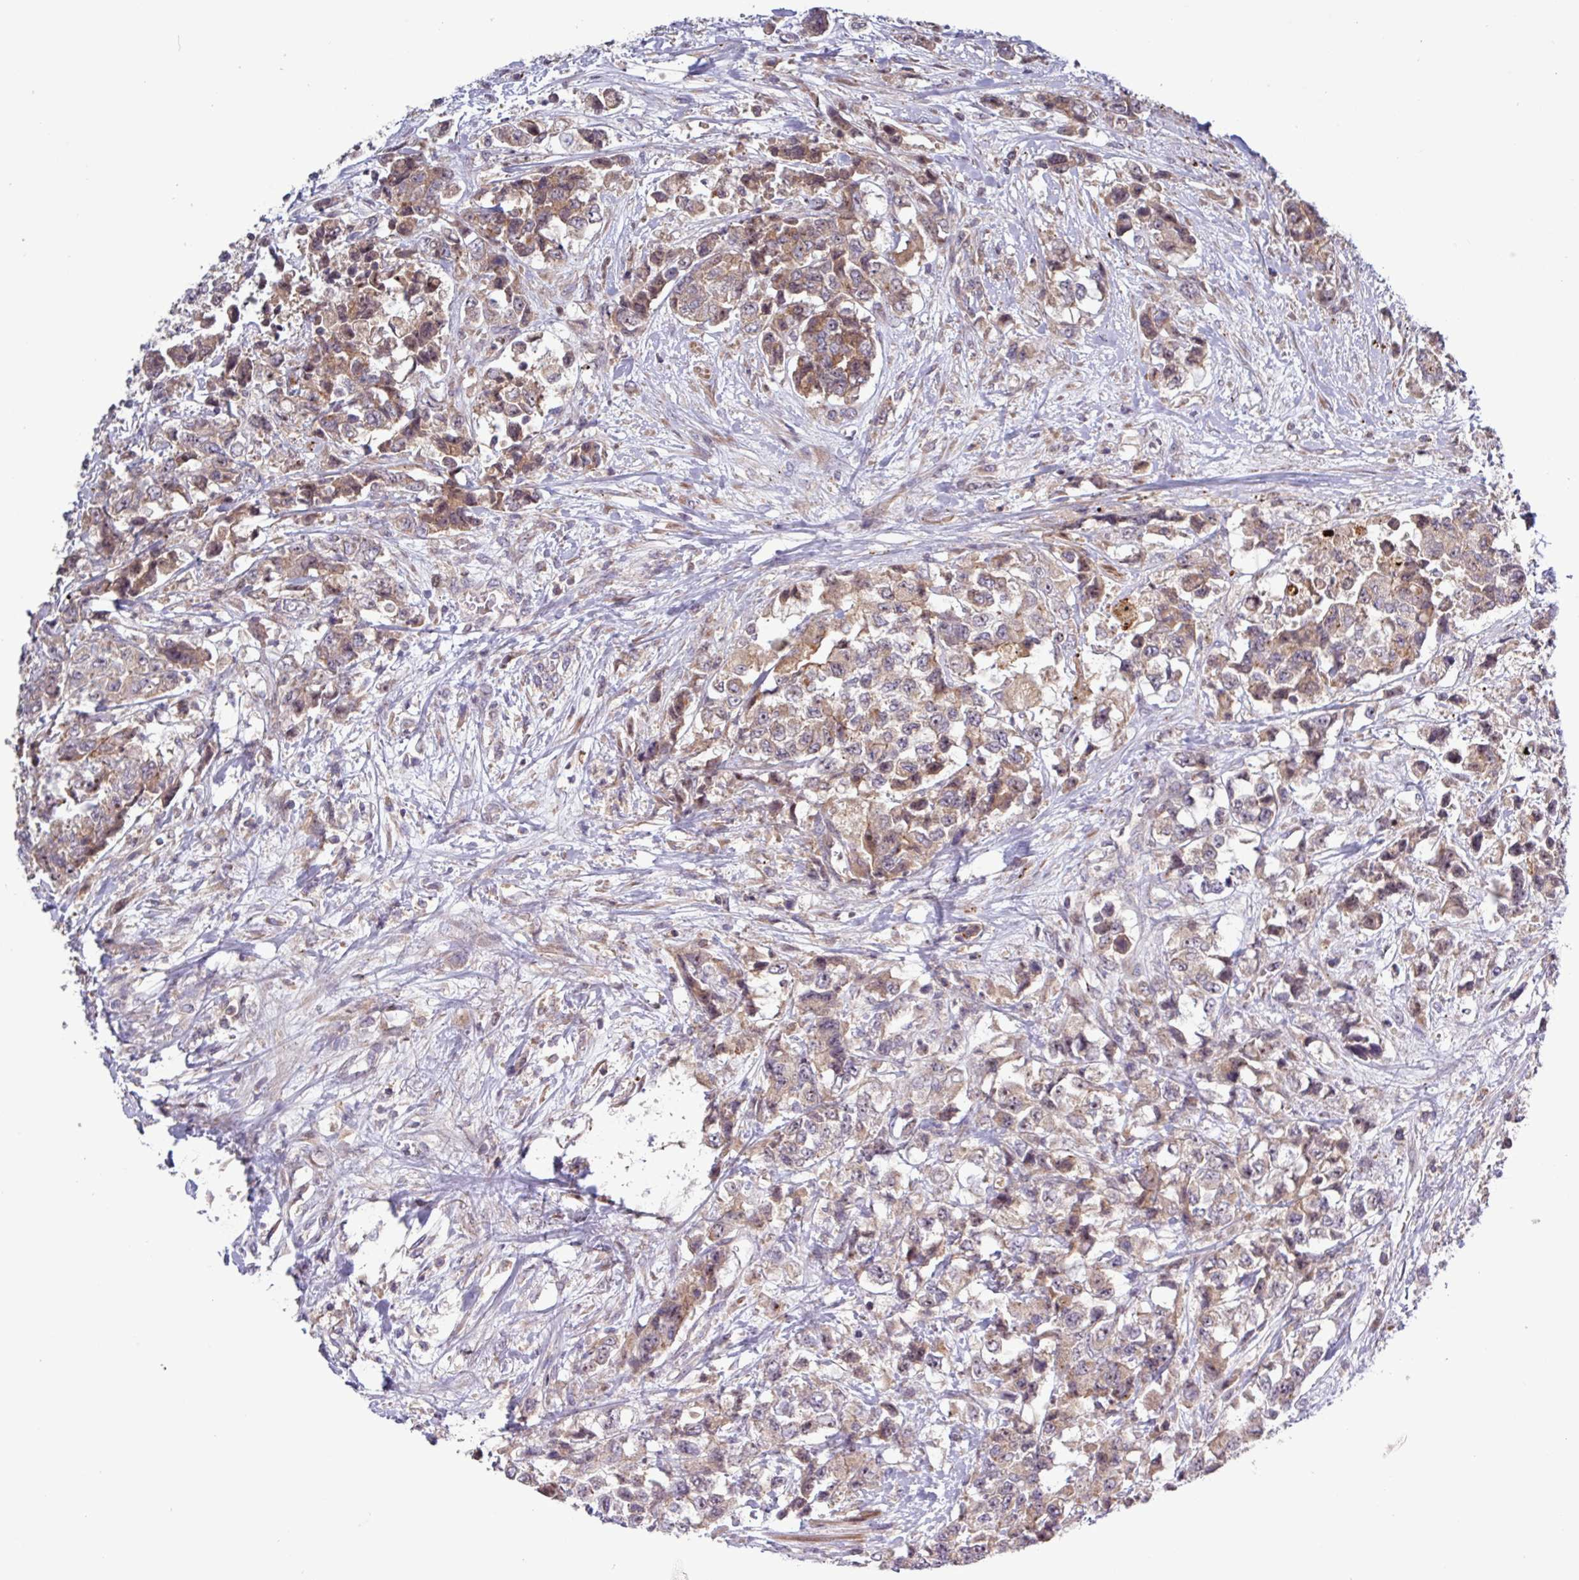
{"staining": {"intensity": "weak", "quantity": "25%-75%", "location": "cytoplasmic/membranous"}, "tissue": "urothelial cancer", "cell_type": "Tumor cells", "image_type": "cancer", "snomed": [{"axis": "morphology", "description": "Urothelial carcinoma, High grade"}, {"axis": "topography", "description": "Urinary bladder"}], "caption": "High-grade urothelial carcinoma stained with a brown dye reveals weak cytoplasmic/membranous positive staining in about 25%-75% of tumor cells.", "gene": "TNFSF12", "patient": {"sex": "female", "age": 78}}